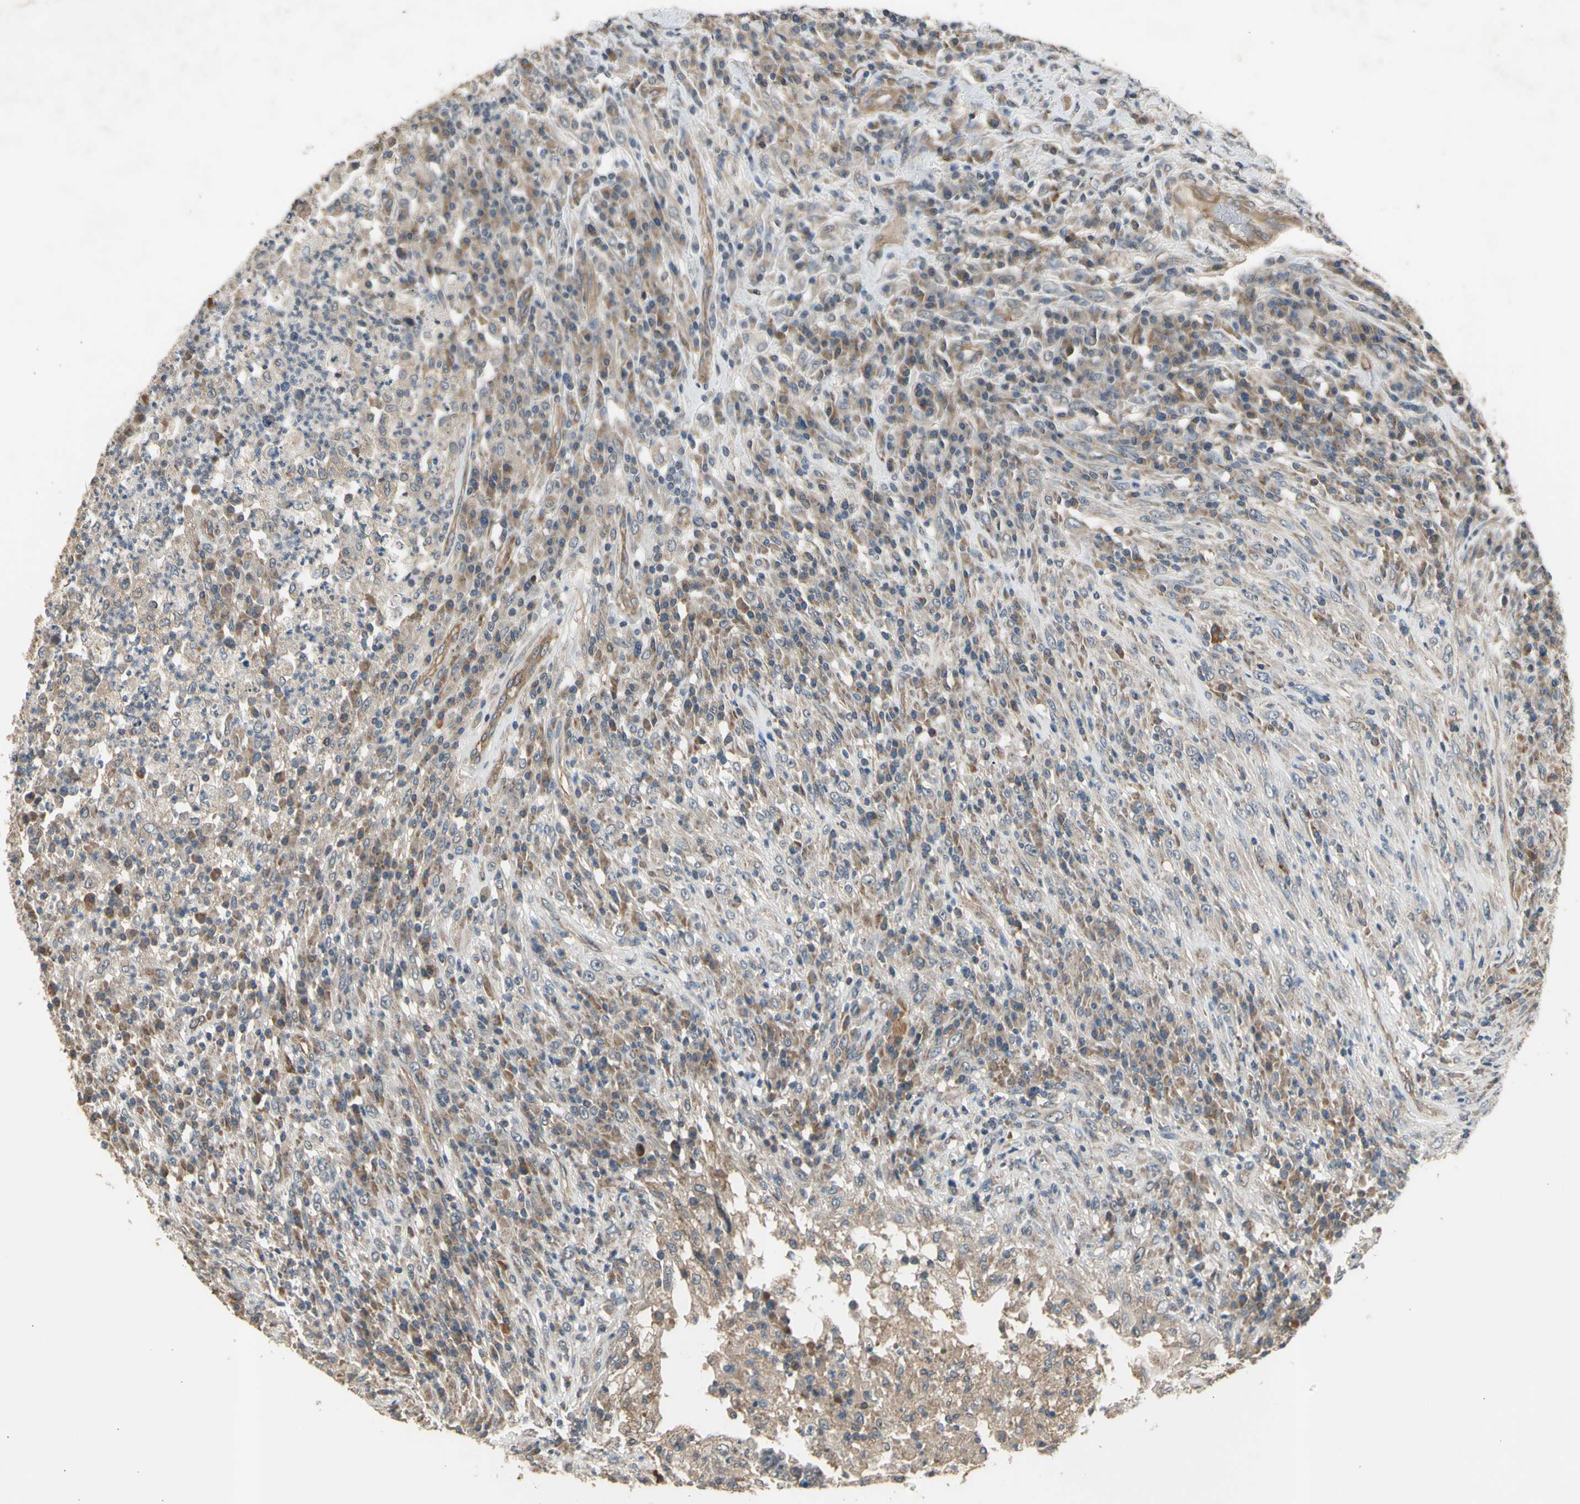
{"staining": {"intensity": "weak", "quantity": "25%-75%", "location": "cytoplasmic/membranous"}, "tissue": "testis cancer", "cell_type": "Tumor cells", "image_type": "cancer", "snomed": [{"axis": "morphology", "description": "Necrosis, NOS"}, {"axis": "morphology", "description": "Carcinoma, Embryonal, NOS"}, {"axis": "topography", "description": "Testis"}], "caption": "An image showing weak cytoplasmic/membranous expression in about 25%-75% of tumor cells in testis cancer (embryonal carcinoma), as visualized by brown immunohistochemical staining.", "gene": "EFNB2", "patient": {"sex": "male", "age": 19}}